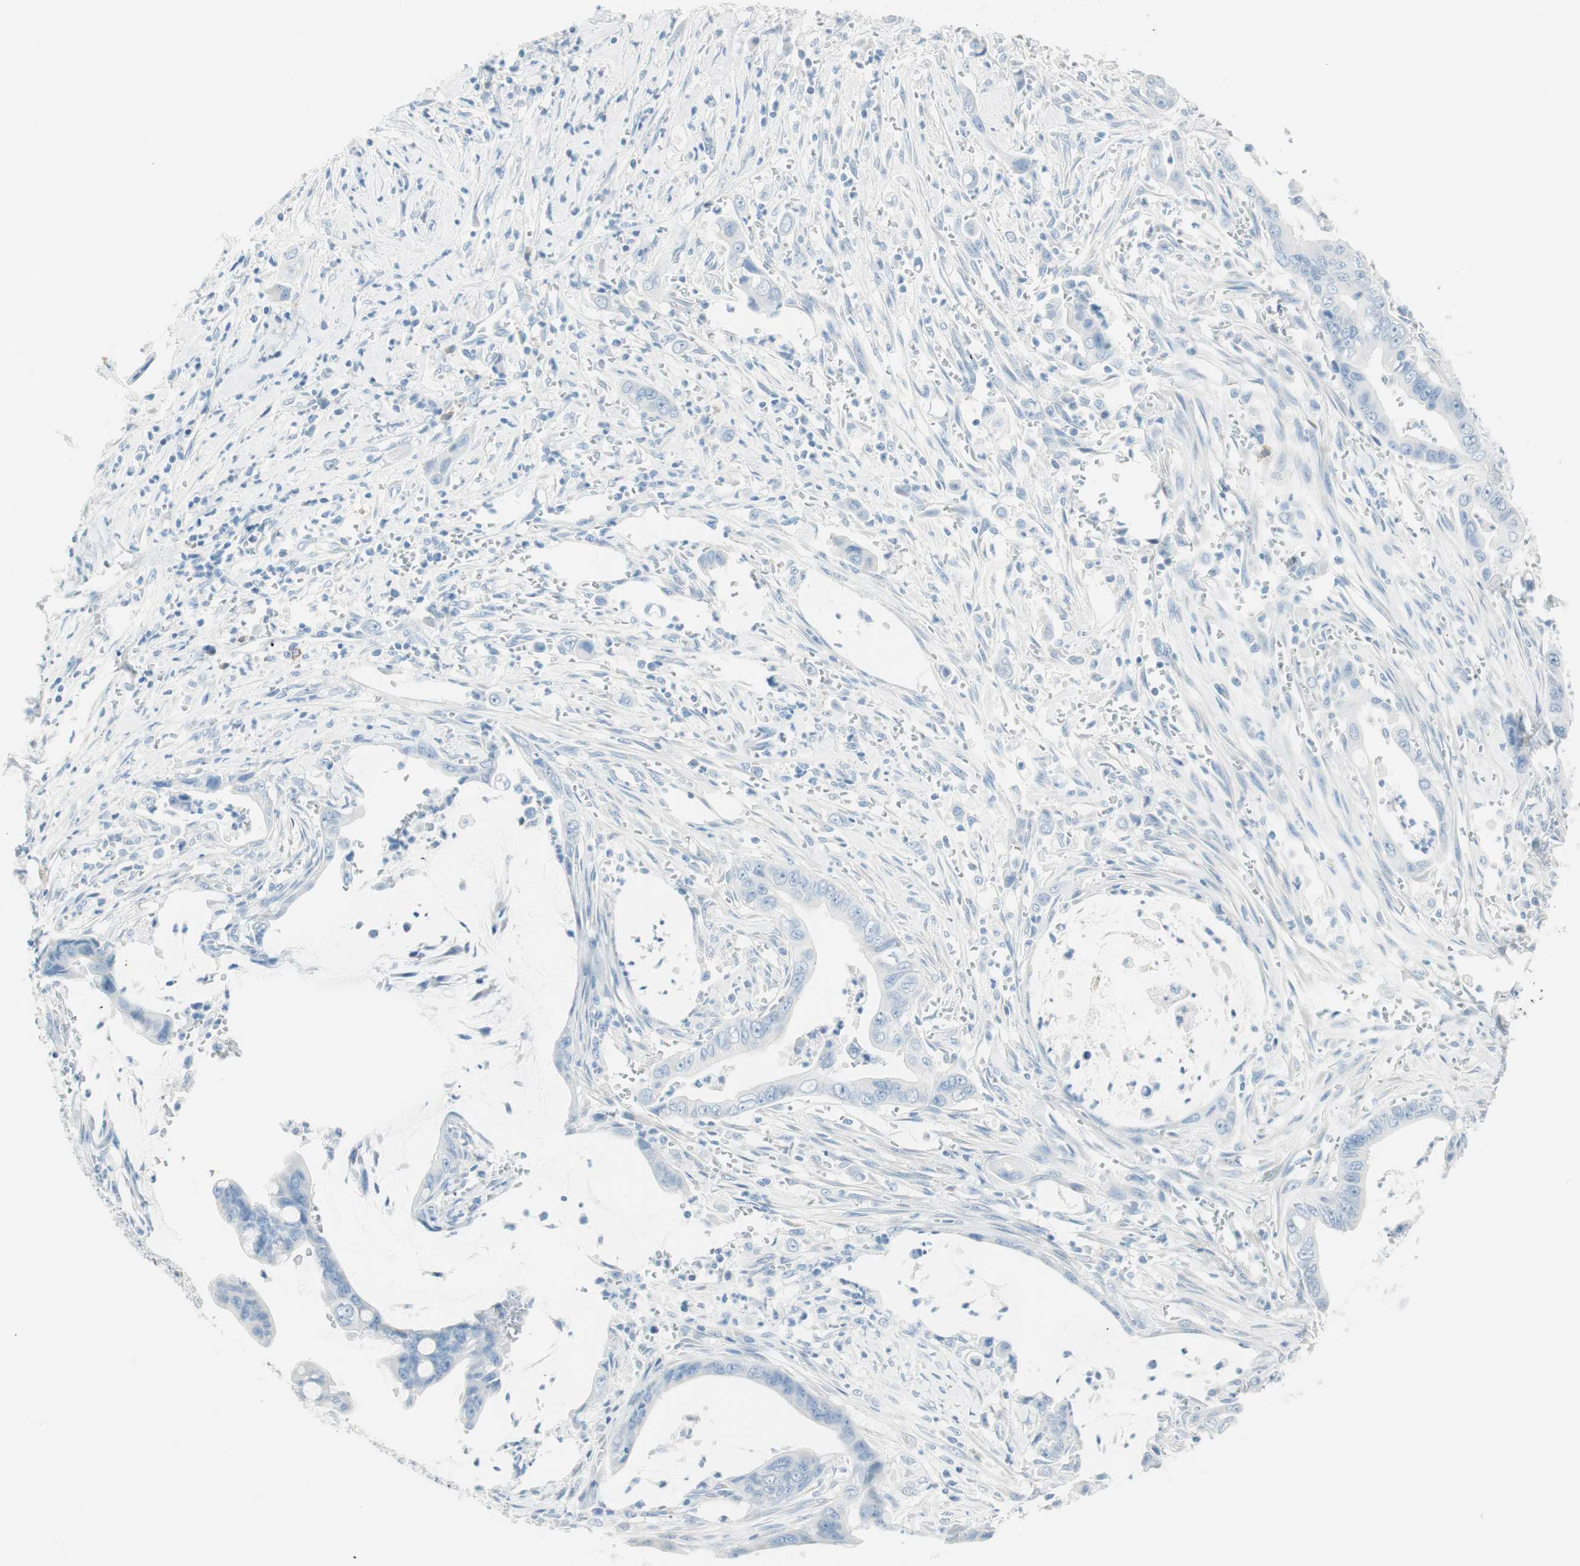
{"staining": {"intensity": "negative", "quantity": "none", "location": "none"}, "tissue": "pancreatic cancer", "cell_type": "Tumor cells", "image_type": "cancer", "snomed": [{"axis": "morphology", "description": "Adenocarcinoma, NOS"}, {"axis": "topography", "description": "Pancreas"}], "caption": "The photomicrograph reveals no significant expression in tumor cells of pancreatic adenocarcinoma. (DAB (3,3'-diaminobenzidine) immunohistochemistry visualized using brightfield microscopy, high magnification).", "gene": "TNFRSF13C", "patient": {"sex": "male", "age": 59}}